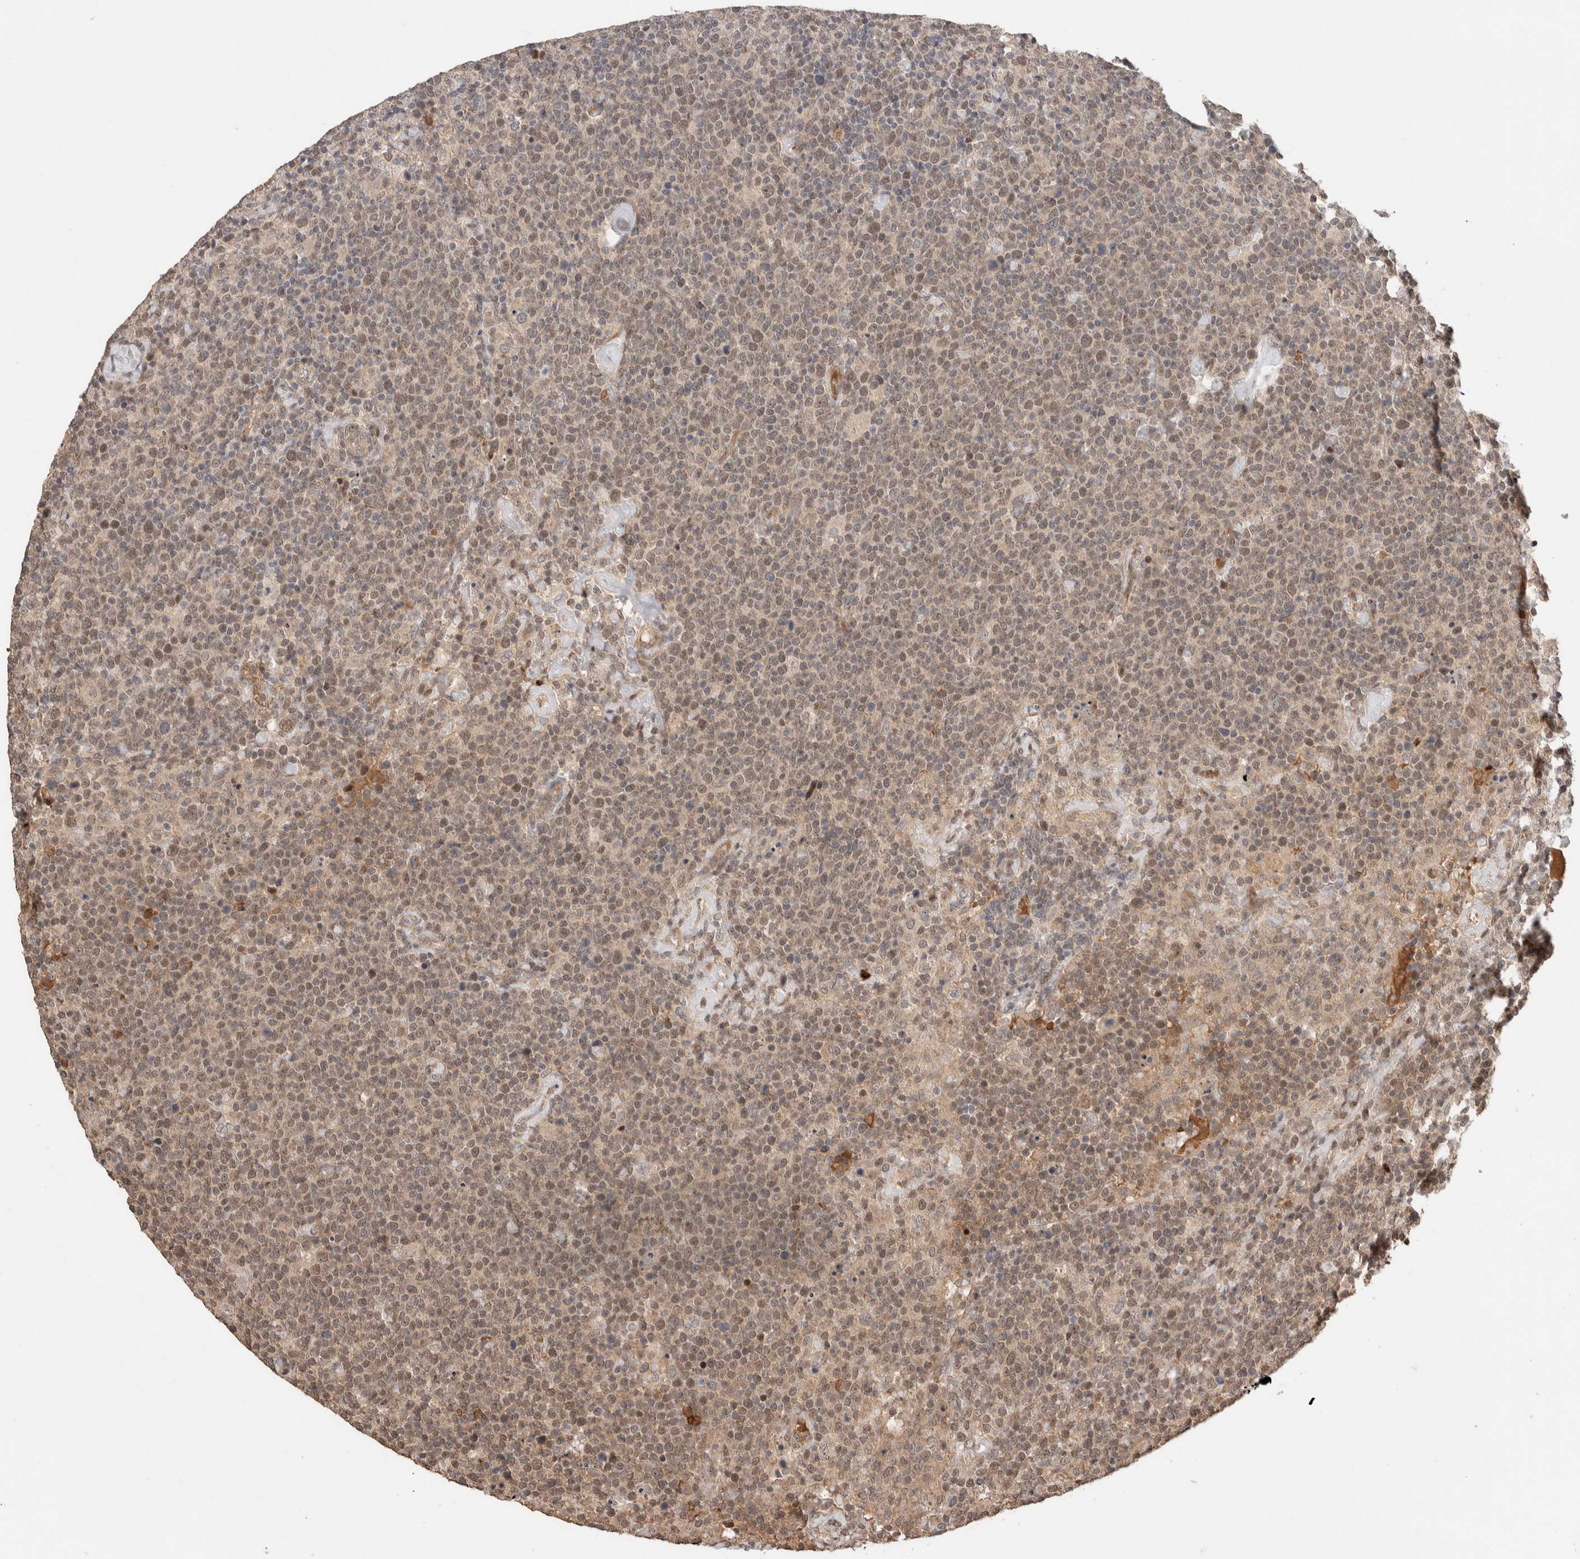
{"staining": {"intensity": "moderate", "quantity": ">75%", "location": "cytoplasmic/membranous,nuclear"}, "tissue": "lymphoma", "cell_type": "Tumor cells", "image_type": "cancer", "snomed": [{"axis": "morphology", "description": "Malignant lymphoma, non-Hodgkin's type, High grade"}, {"axis": "topography", "description": "Lymph node"}], "caption": "Protein expression analysis of human lymphoma reveals moderate cytoplasmic/membranous and nuclear expression in approximately >75% of tumor cells. (Brightfield microscopy of DAB IHC at high magnification).", "gene": "PRDM15", "patient": {"sex": "male", "age": 61}}